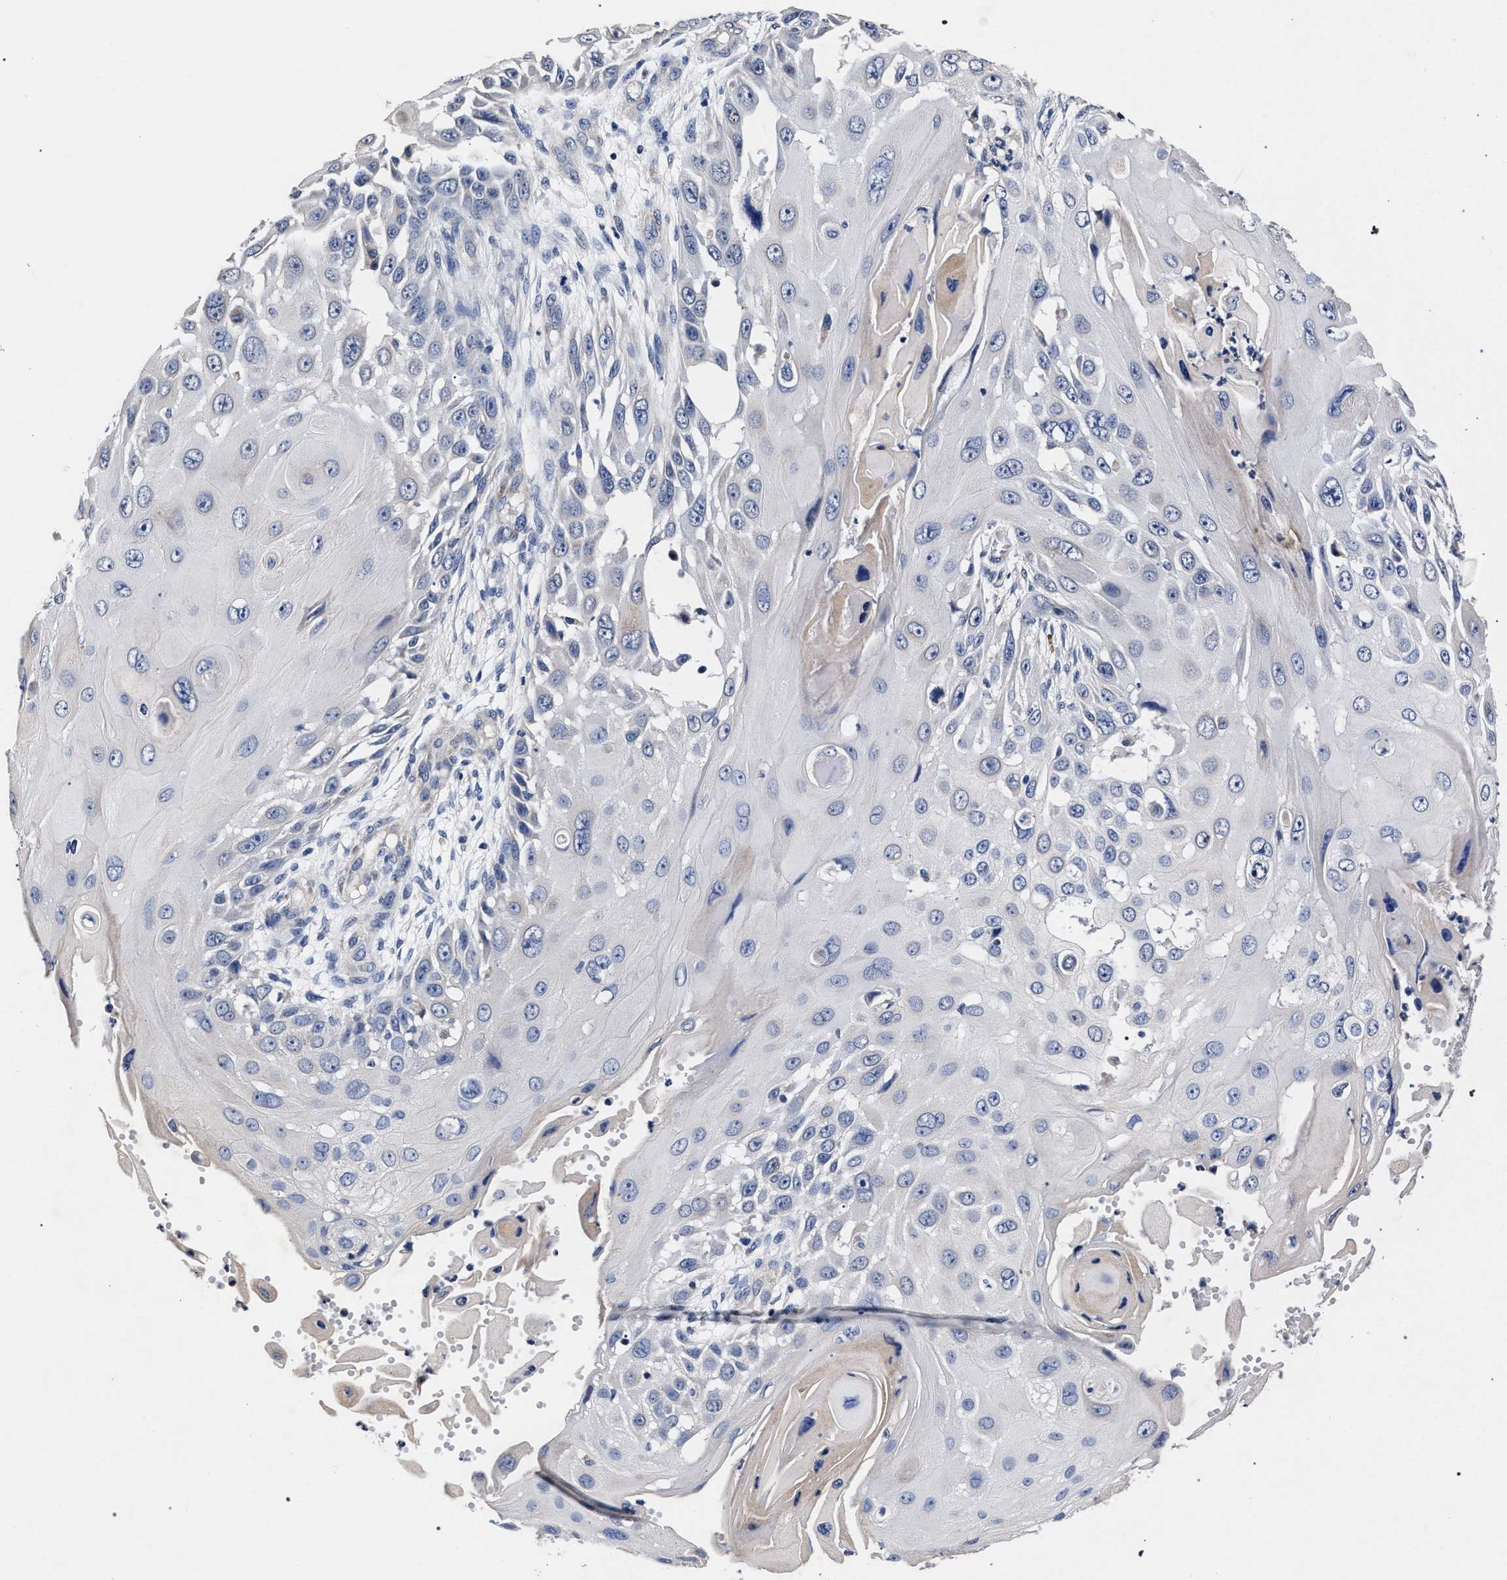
{"staining": {"intensity": "negative", "quantity": "none", "location": "none"}, "tissue": "skin cancer", "cell_type": "Tumor cells", "image_type": "cancer", "snomed": [{"axis": "morphology", "description": "Squamous cell carcinoma, NOS"}, {"axis": "topography", "description": "Skin"}], "caption": "Immunohistochemistry image of neoplastic tissue: human skin cancer stained with DAB demonstrates no significant protein expression in tumor cells.", "gene": "CFAP95", "patient": {"sex": "female", "age": 44}}